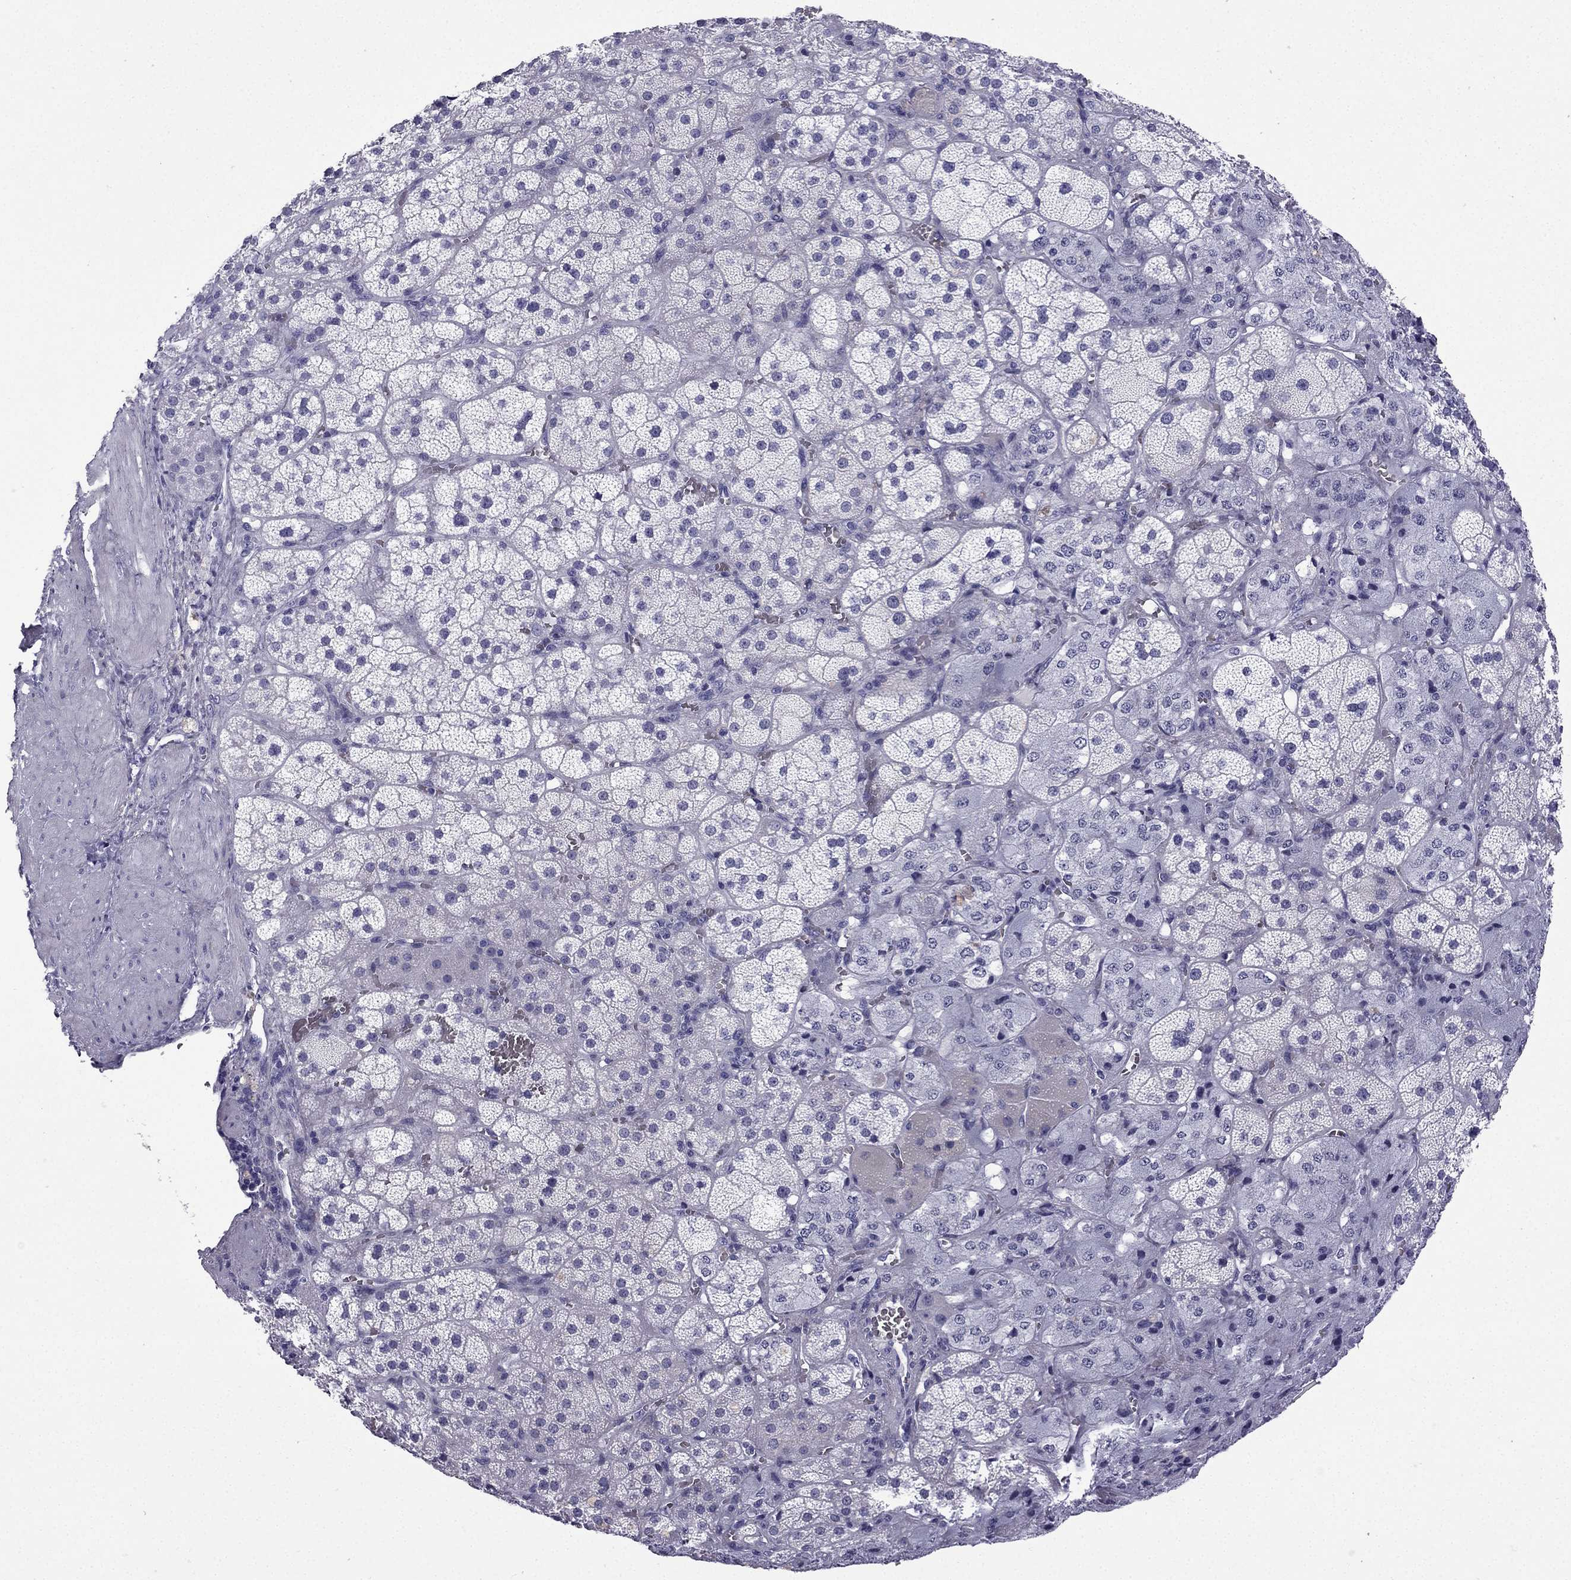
{"staining": {"intensity": "negative", "quantity": "none", "location": "none"}, "tissue": "adrenal gland", "cell_type": "Glandular cells", "image_type": "normal", "snomed": [{"axis": "morphology", "description": "Normal tissue, NOS"}, {"axis": "topography", "description": "Adrenal gland"}], "caption": "High power microscopy micrograph of an immunohistochemistry (IHC) image of unremarkable adrenal gland, revealing no significant expression in glandular cells. Brightfield microscopy of immunohistochemistry stained with DAB (brown) and hematoxylin (blue), captured at high magnification.", "gene": "GJA8", "patient": {"sex": "male", "age": 57}}